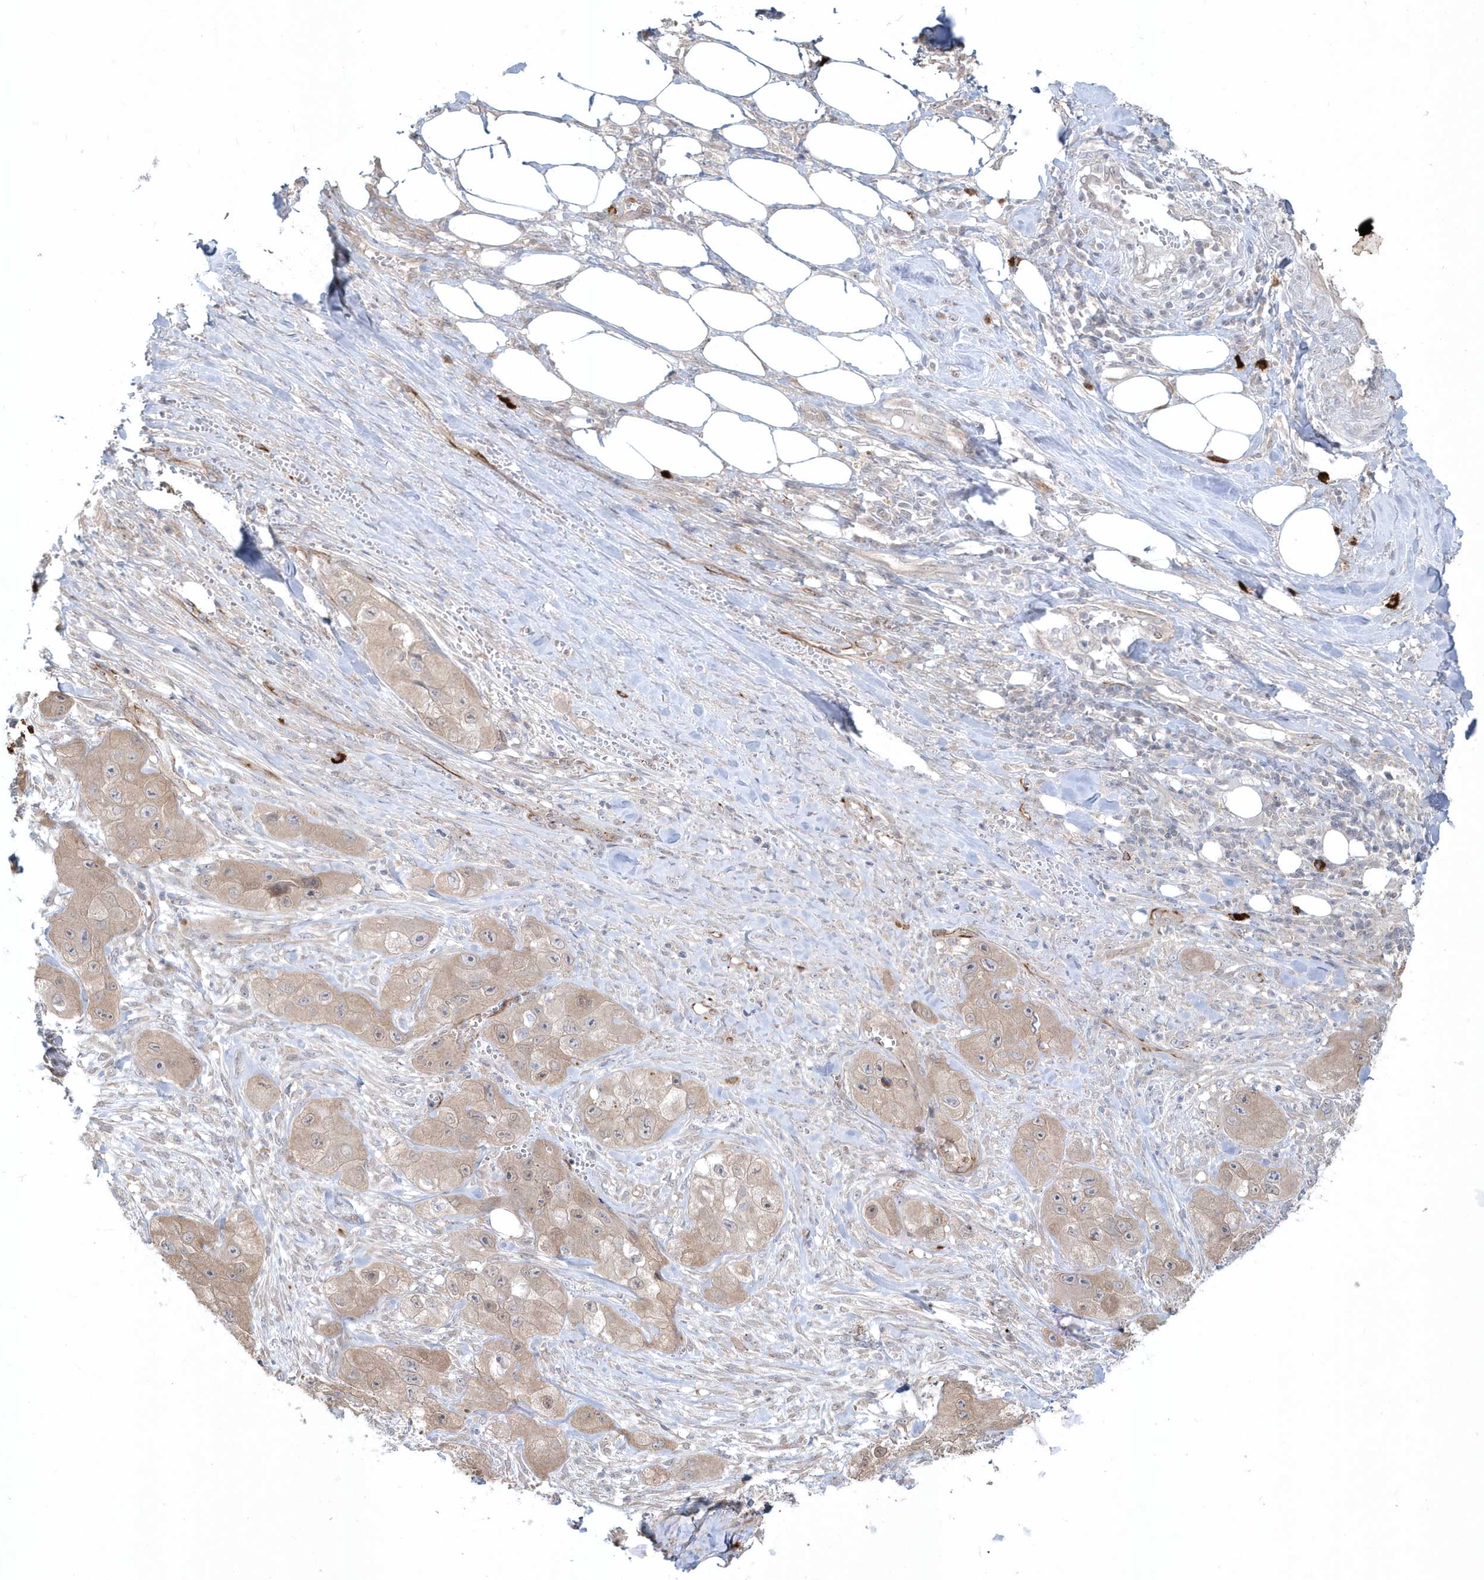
{"staining": {"intensity": "weak", "quantity": ">75%", "location": "cytoplasmic/membranous"}, "tissue": "skin cancer", "cell_type": "Tumor cells", "image_type": "cancer", "snomed": [{"axis": "morphology", "description": "Squamous cell carcinoma, NOS"}, {"axis": "topography", "description": "Skin"}, {"axis": "topography", "description": "Subcutis"}], "caption": "Immunohistochemistry of skin cancer shows low levels of weak cytoplasmic/membranous expression in approximately >75% of tumor cells. (DAB IHC with brightfield microscopy, high magnification).", "gene": "DHX57", "patient": {"sex": "male", "age": 73}}